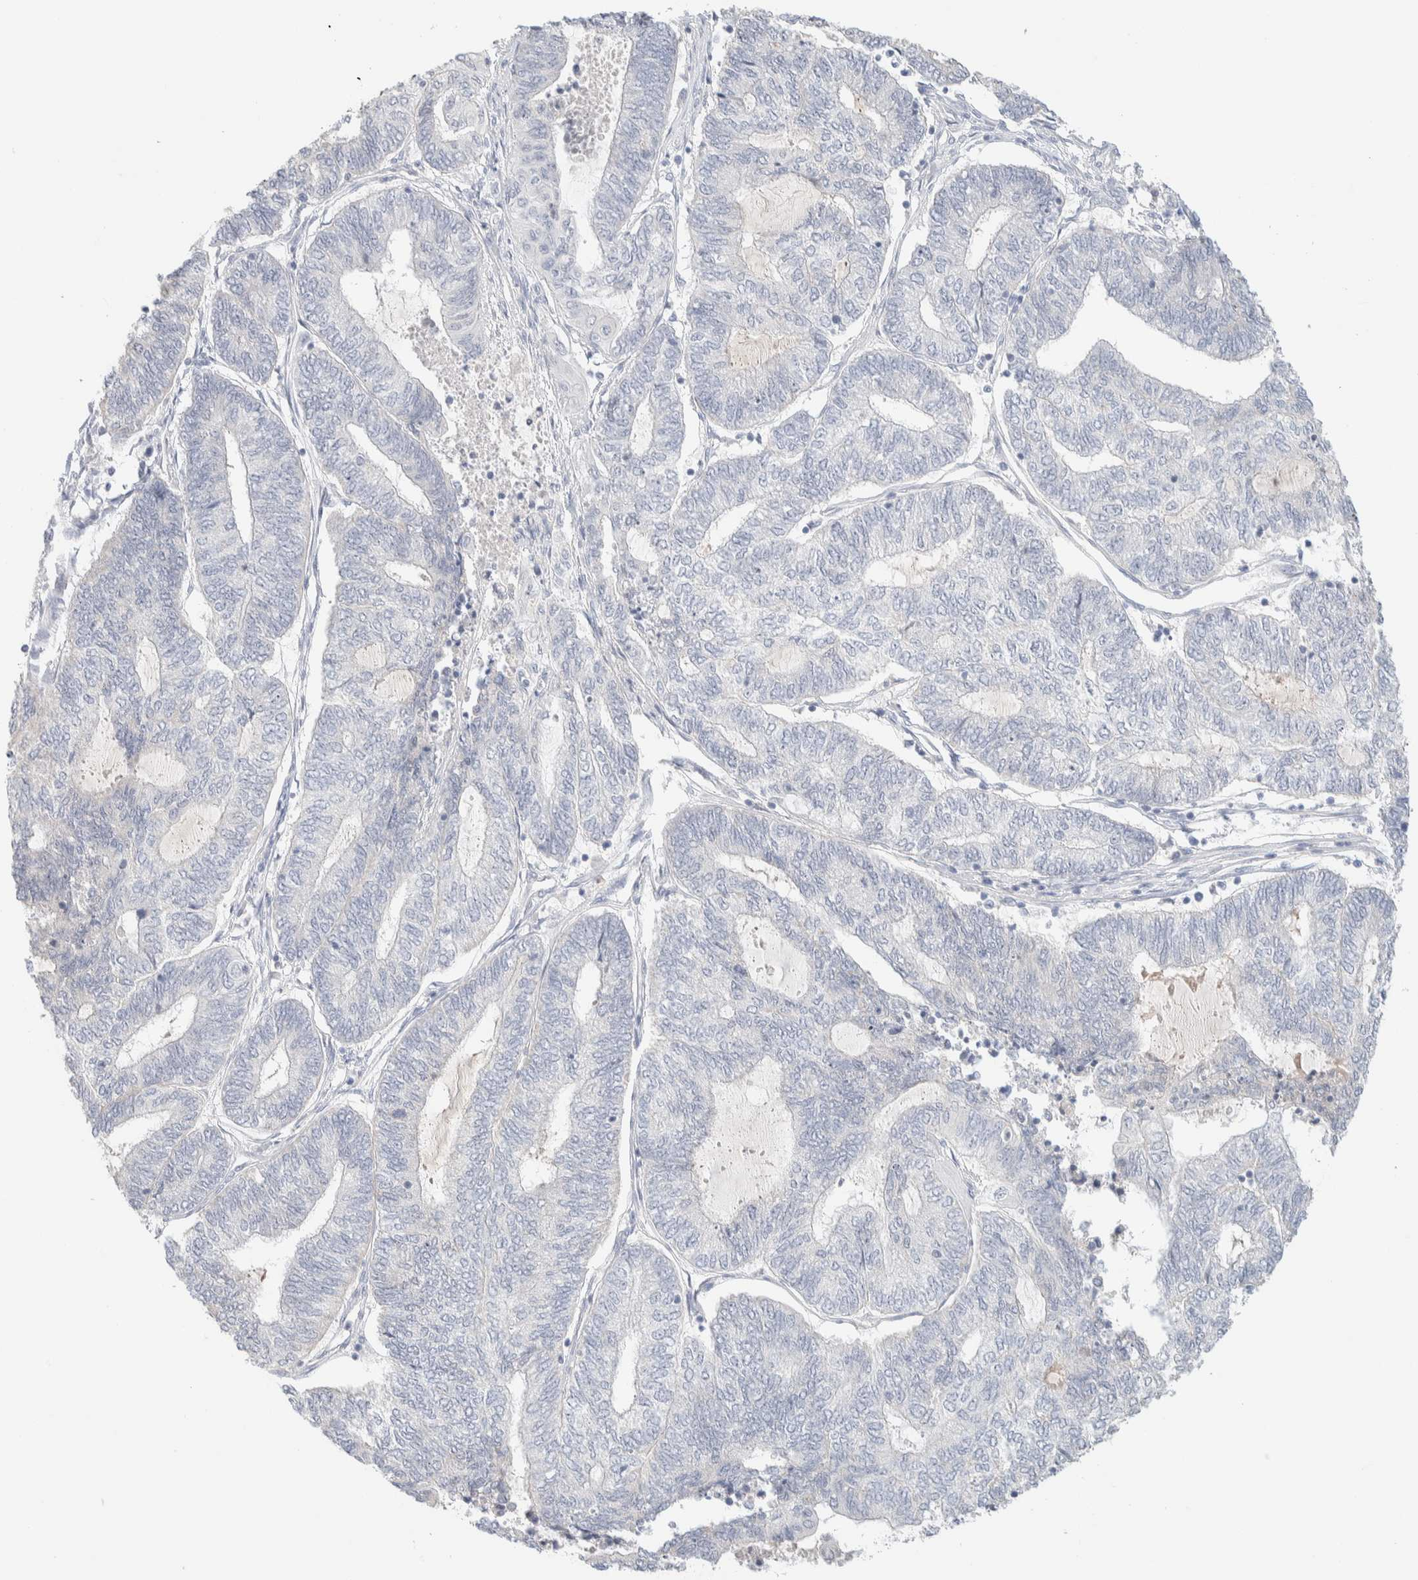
{"staining": {"intensity": "negative", "quantity": "none", "location": "none"}, "tissue": "endometrial cancer", "cell_type": "Tumor cells", "image_type": "cancer", "snomed": [{"axis": "morphology", "description": "Adenocarcinoma, NOS"}, {"axis": "topography", "description": "Uterus"}, {"axis": "topography", "description": "Endometrium"}], "caption": "An immunohistochemistry micrograph of endometrial cancer is shown. There is no staining in tumor cells of endometrial cancer.", "gene": "RIDA", "patient": {"sex": "female", "age": 70}}